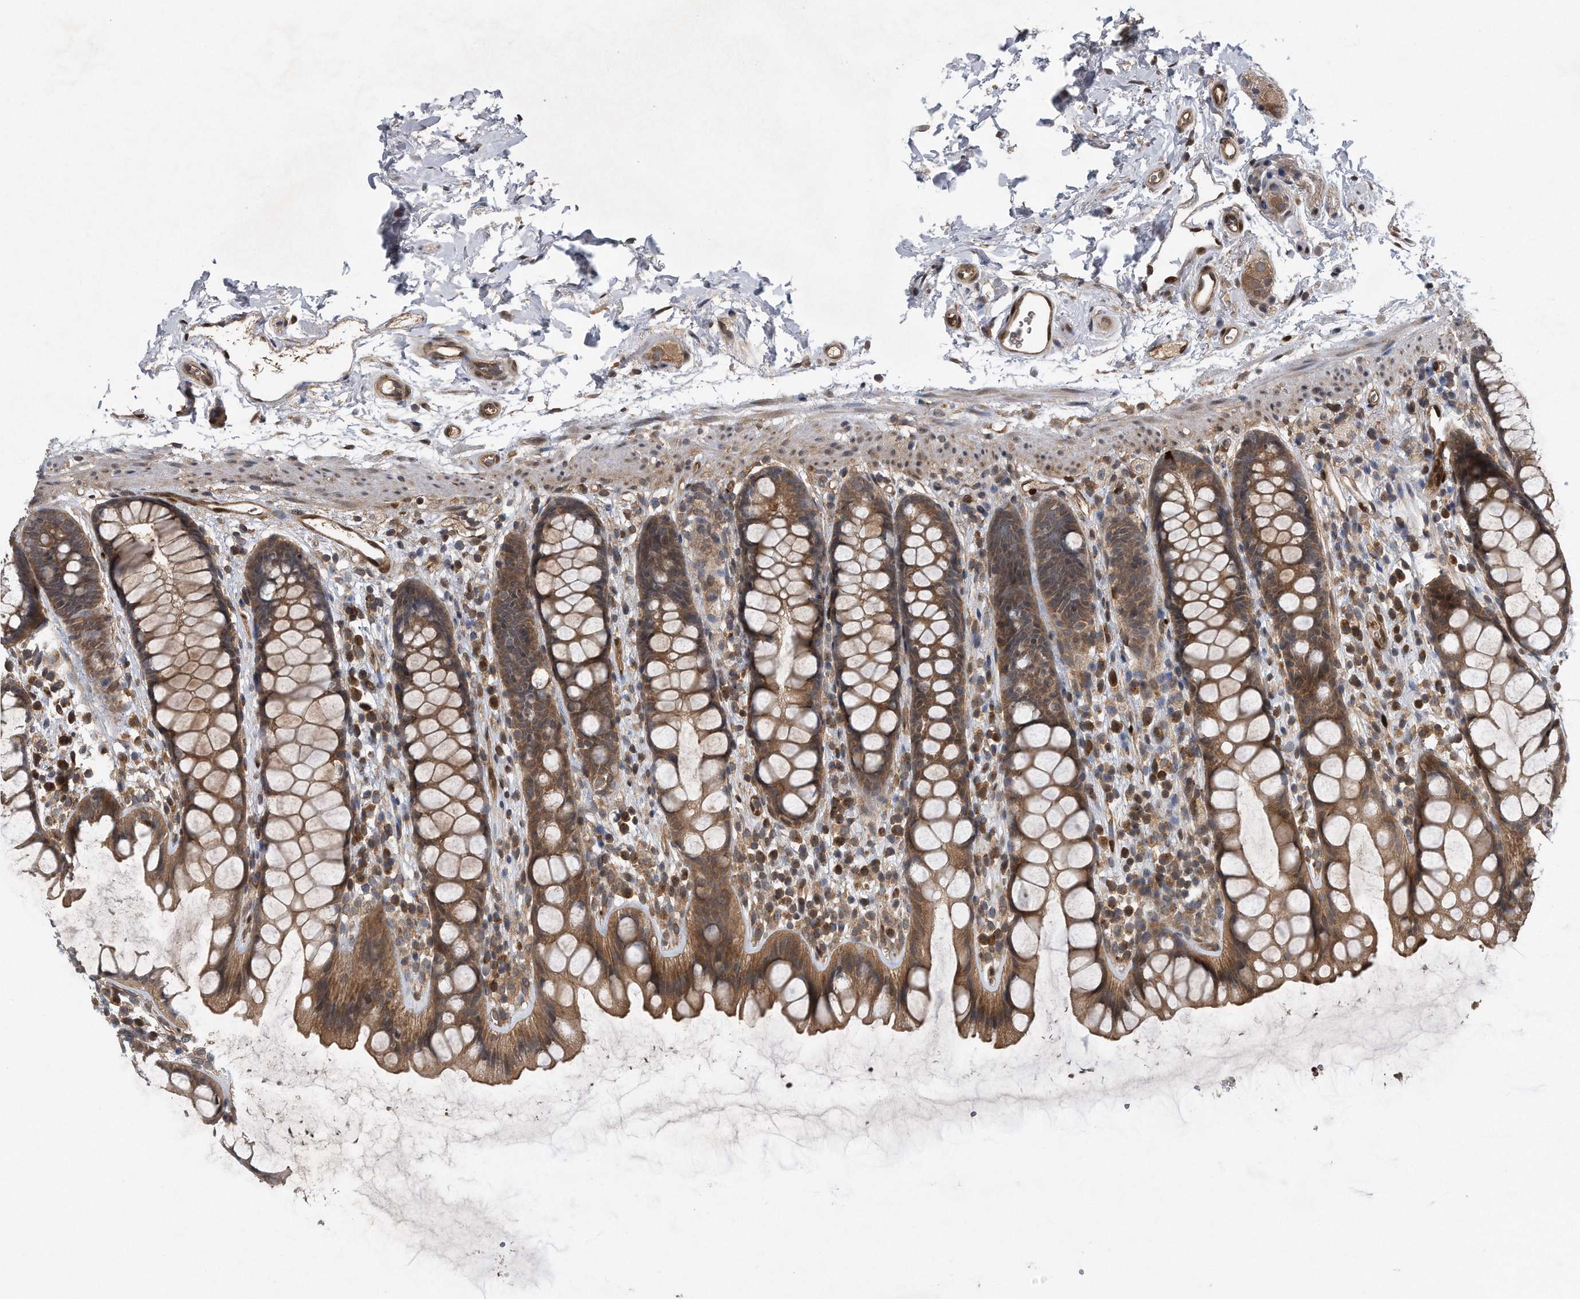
{"staining": {"intensity": "moderate", "quantity": ">75%", "location": "cytoplasmic/membranous"}, "tissue": "rectum", "cell_type": "Glandular cells", "image_type": "normal", "snomed": [{"axis": "morphology", "description": "Normal tissue, NOS"}, {"axis": "topography", "description": "Rectum"}], "caption": "Glandular cells display medium levels of moderate cytoplasmic/membranous positivity in about >75% of cells in unremarkable rectum. (DAB (3,3'-diaminobenzidine) IHC, brown staining for protein, blue staining for nuclei).", "gene": "ZNF79", "patient": {"sex": "female", "age": 65}}